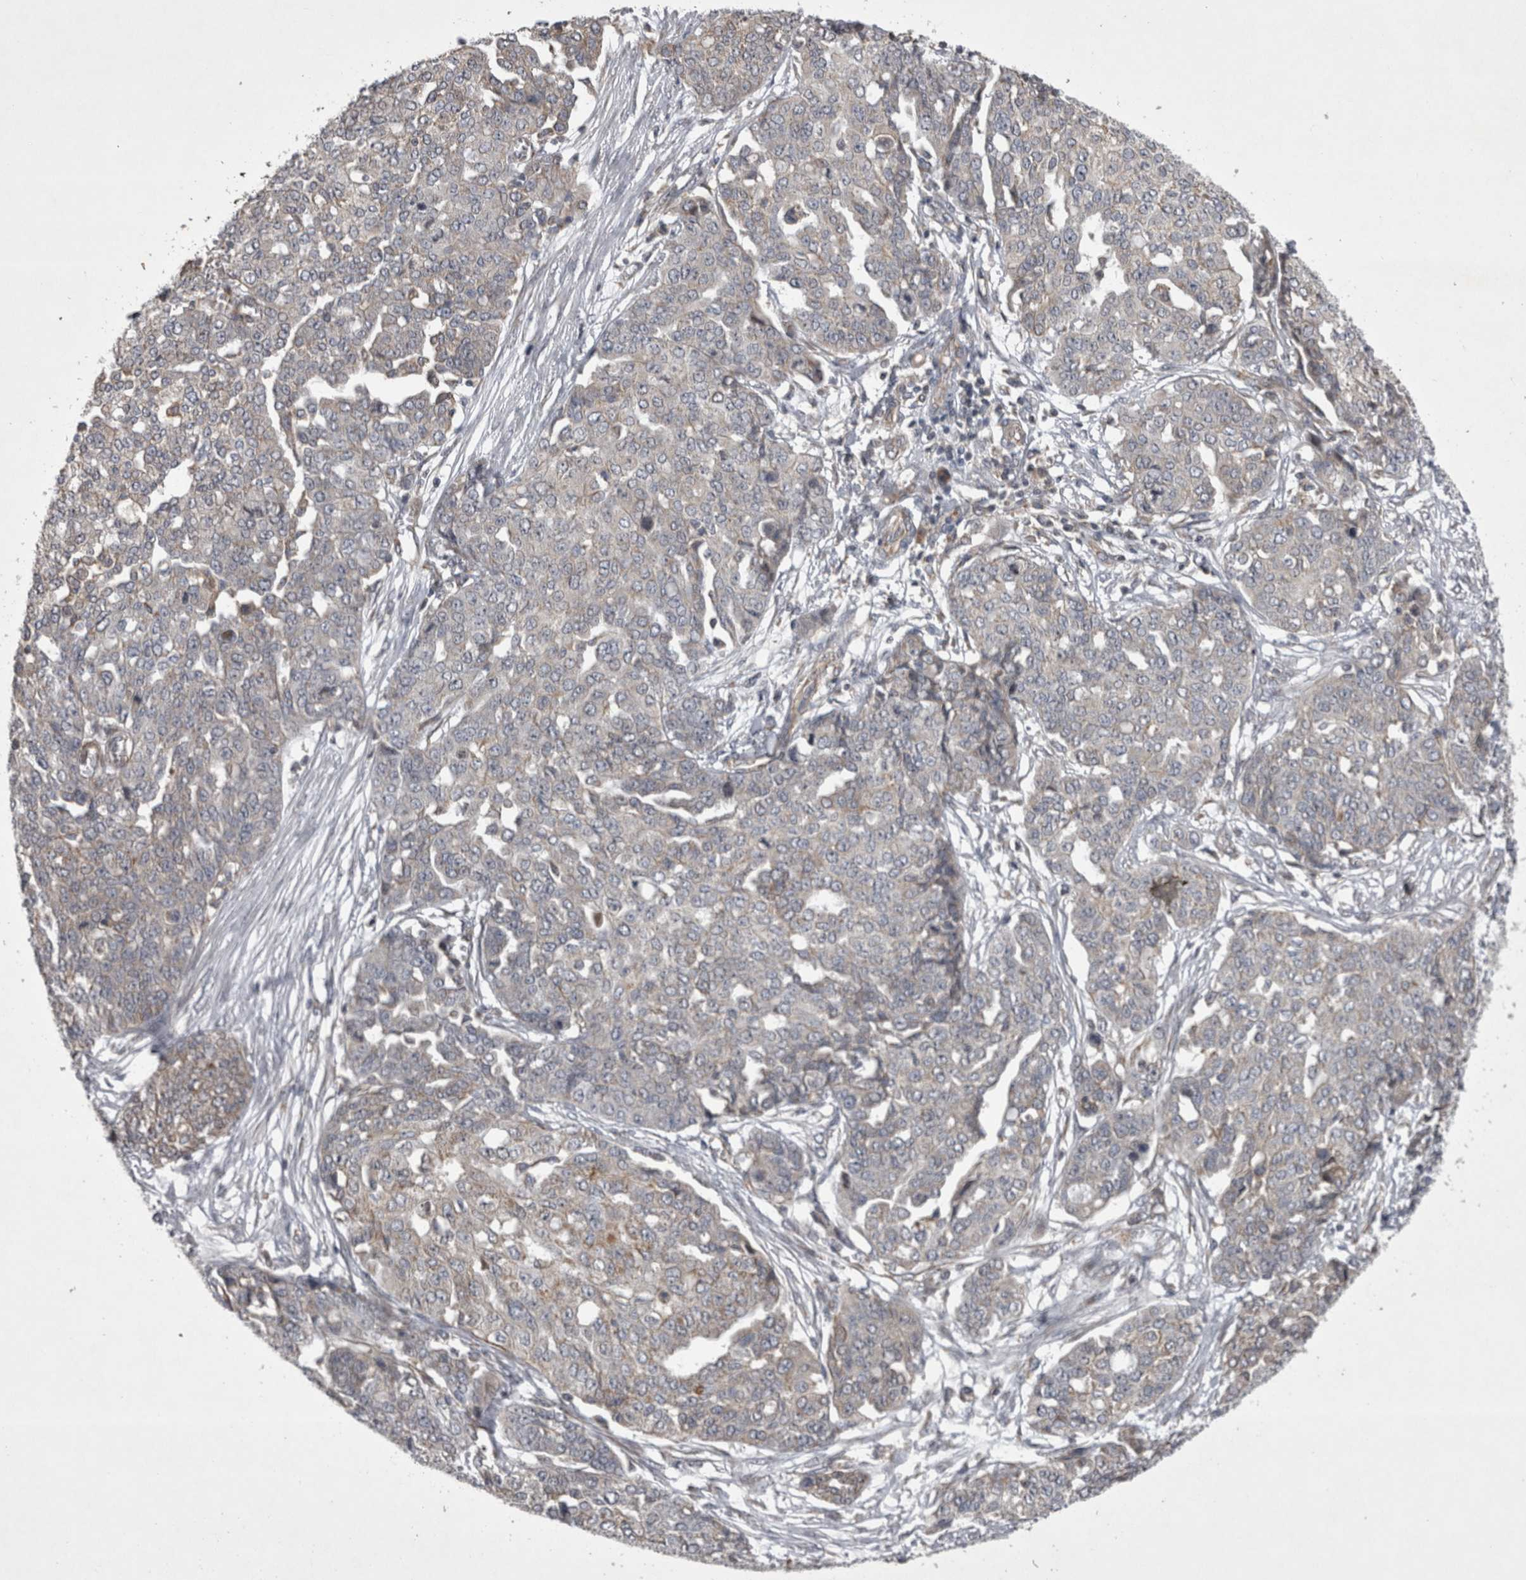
{"staining": {"intensity": "weak", "quantity": "<25%", "location": "cytoplasmic/membranous"}, "tissue": "ovarian cancer", "cell_type": "Tumor cells", "image_type": "cancer", "snomed": [{"axis": "morphology", "description": "Cystadenocarcinoma, serous, NOS"}, {"axis": "topography", "description": "Soft tissue"}, {"axis": "topography", "description": "Ovary"}], "caption": "Image shows no significant protein positivity in tumor cells of ovarian cancer.", "gene": "TSPOAP1", "patient": {"sex": "female", "age": 57}}